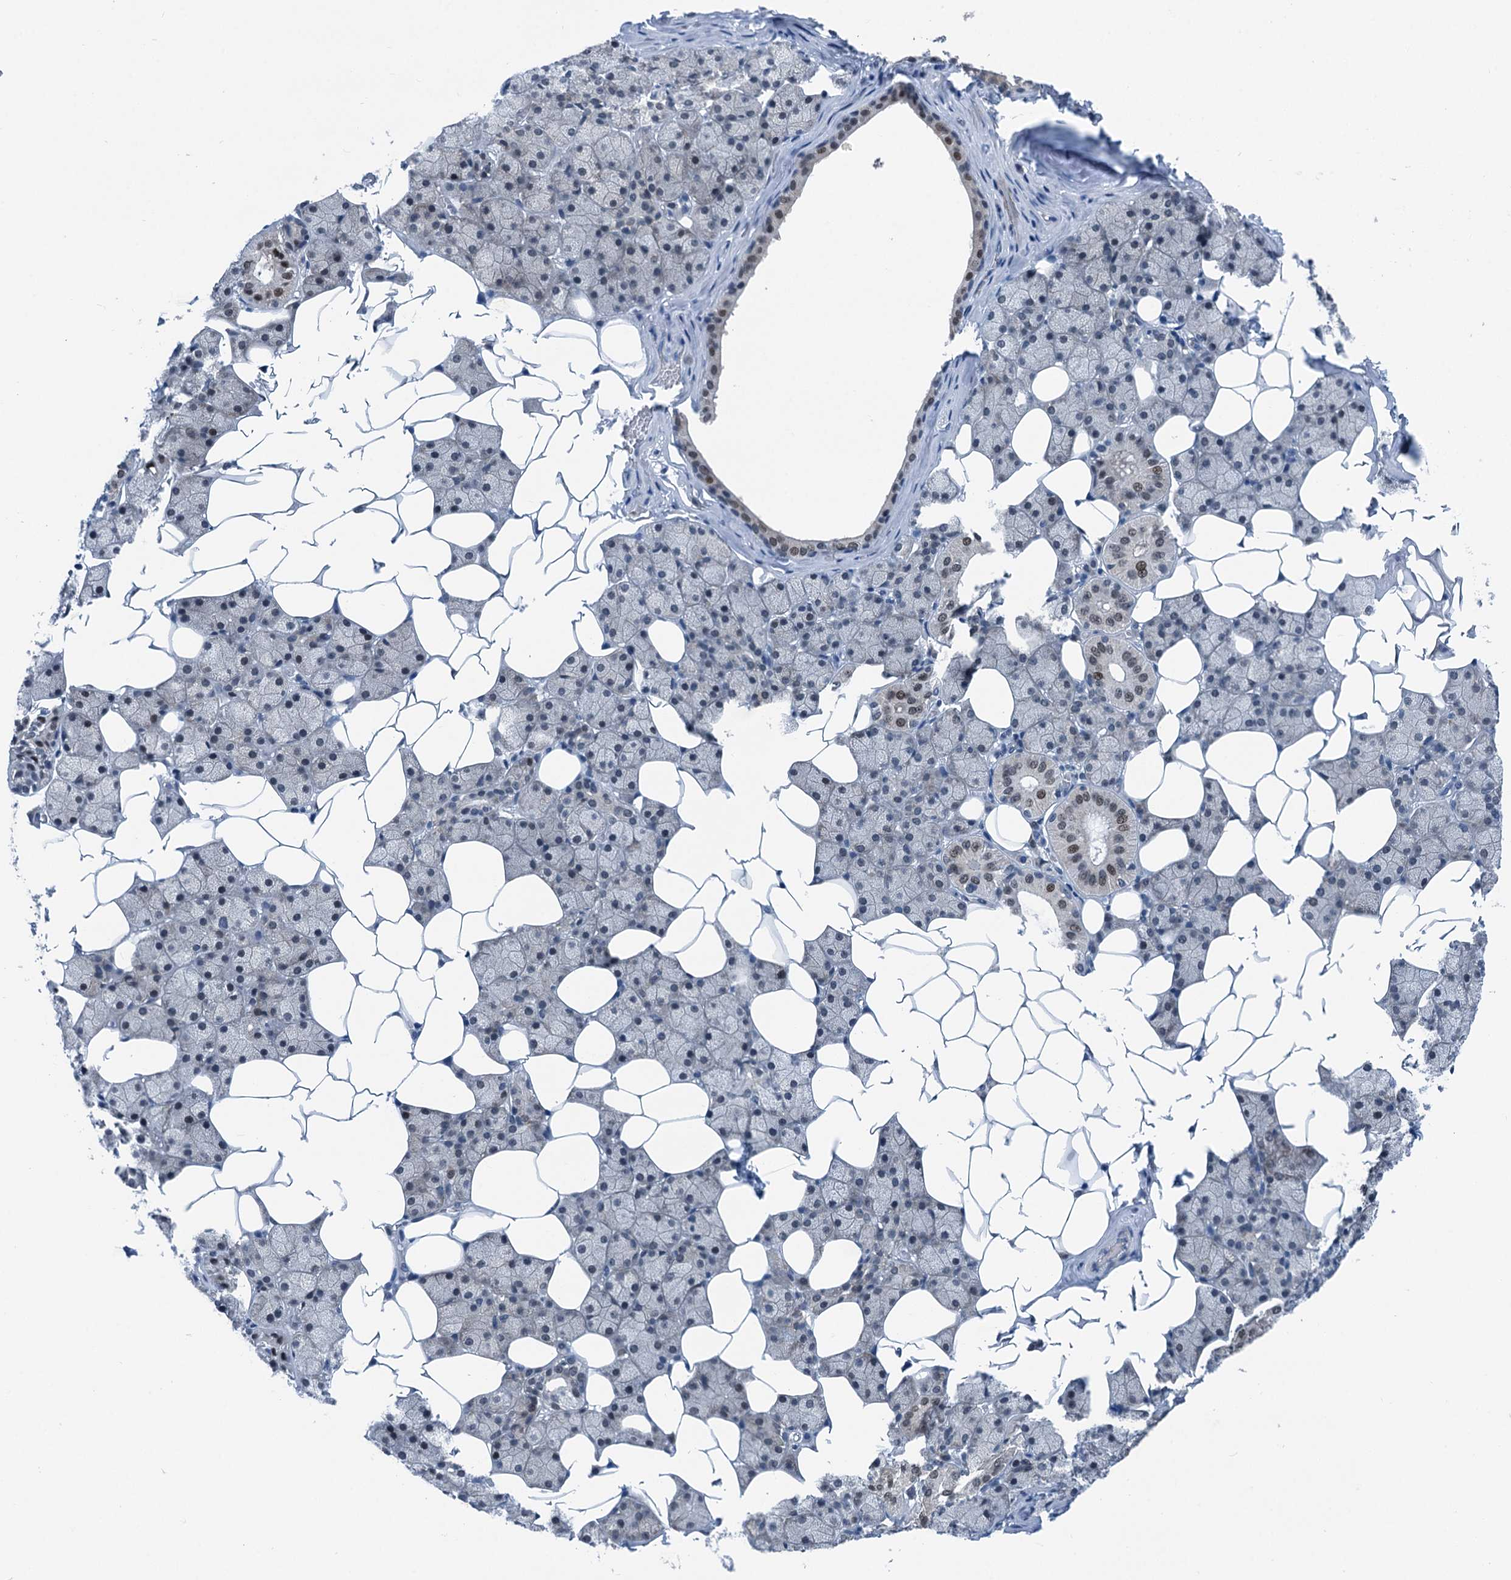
{"staining": {"intensity": "moderate", "quantity": "<25%", "location": "nuclear"}, "tissue": "salivary gland", "cell_type": "Glandular cells", "image_type": "normal", "snomed": [{"axis": "morphology", "description": "Normal tissue, NOS"}, {"axis": "topography", "description": "Salivary gland"}], "caption": "Protein analysis of benign salivary gland exhibits moderate nuclear staining in approximately <25% of glandular cells. The staining was performed using DAB (3,3'-diaminobenzidine) to visualize the protein expression in brown, while the nuclei were stained in blue with hematoxylin (Magnification: 20x).", "gene": "TRPT1", "patient": {"sex": "female", "age": 33}}